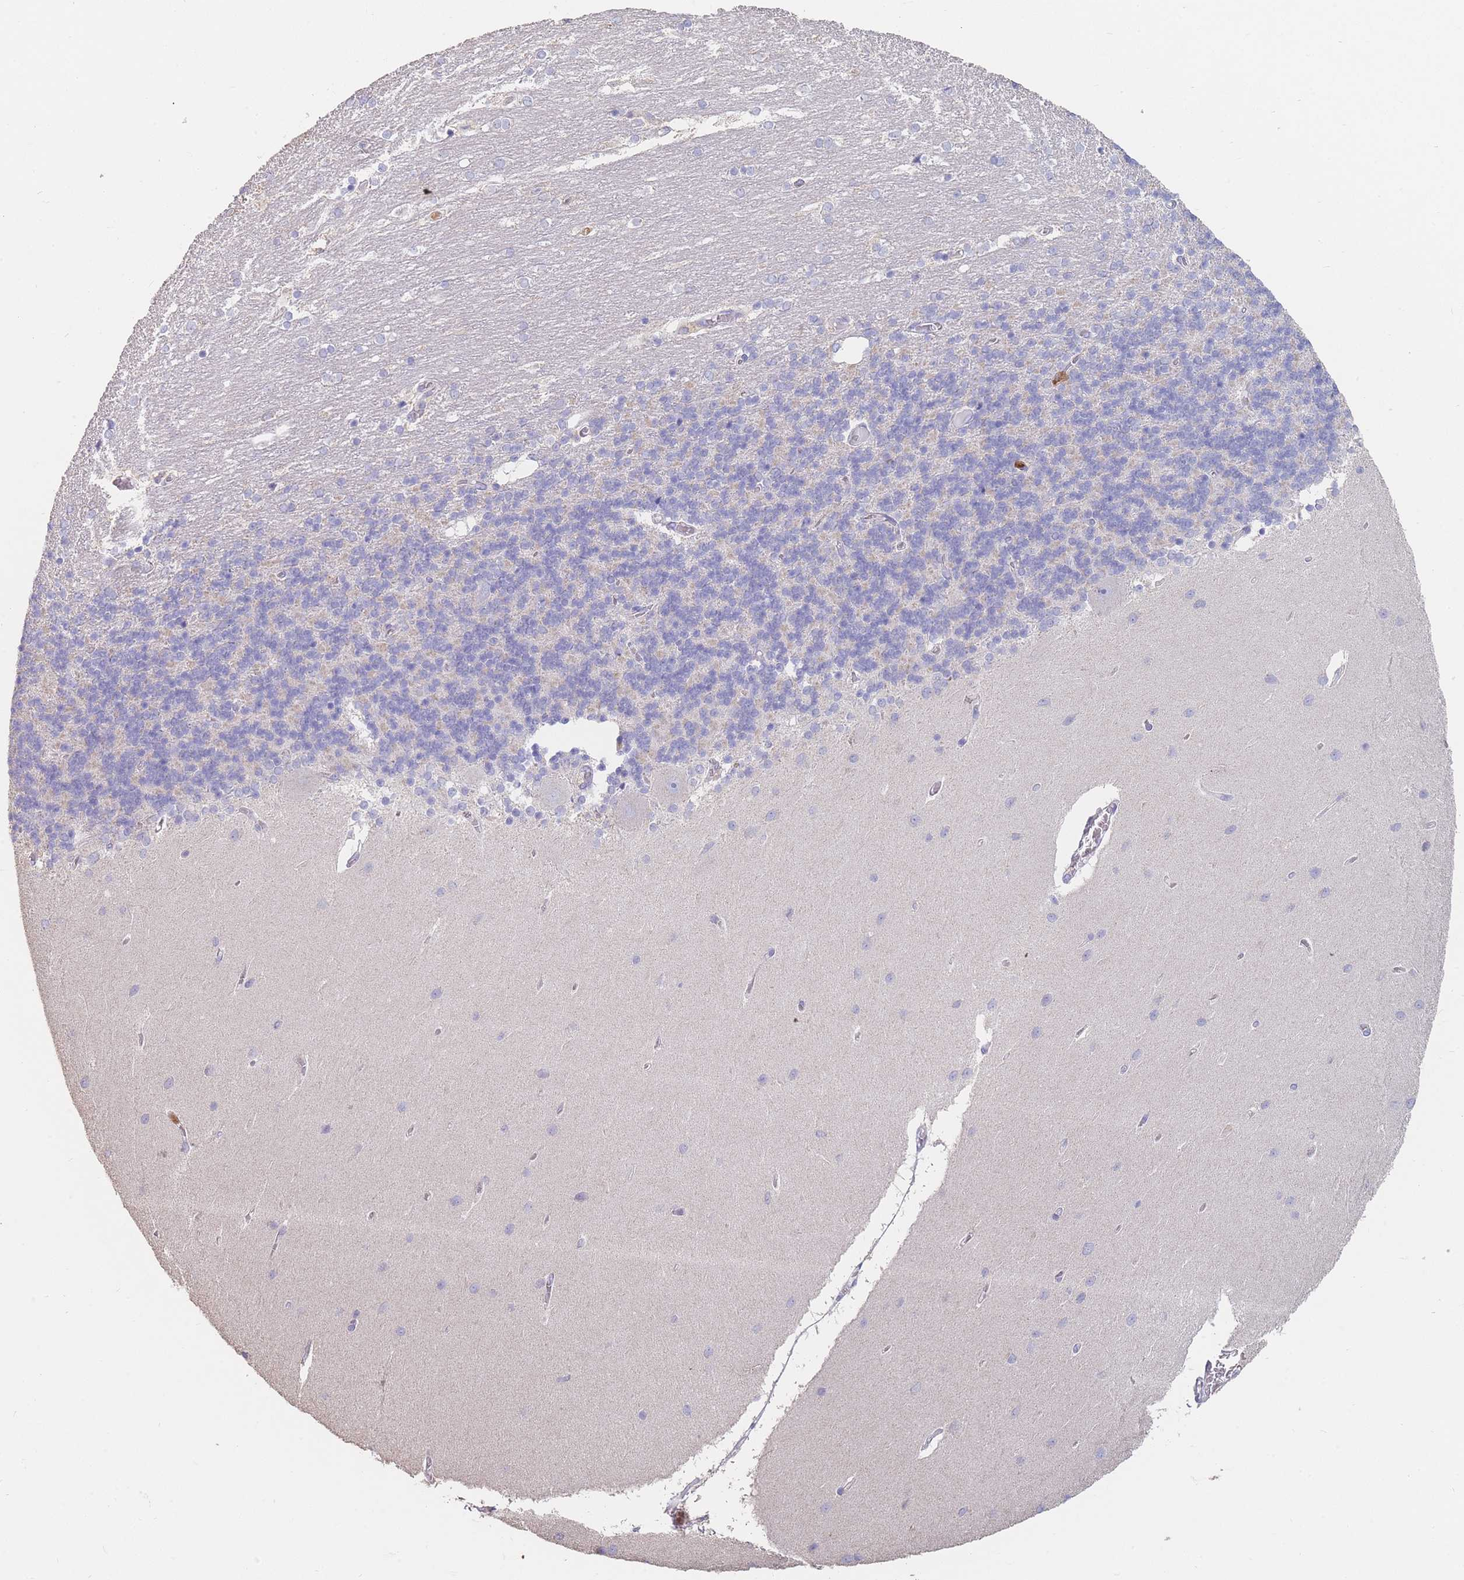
{"staining": {"intensity": "negative", "quantity": "none", "location": "none"}, "tissue": "cerebellum", "cell_type": "Cells in granular layer", "image_type": "normal", "snomed": [{"axis": "morphology", "description": "Normal tissue, NOS"}, {"axis": "topography", "description": "Cerebellum"}], "caption": "This is an immunohistochemistry micrograph of unremarkable human cerebellum. There is no expression in cells in granular layer.", "gene": "CLEC12A", "patient": {"sex": "female", "age": 54}}